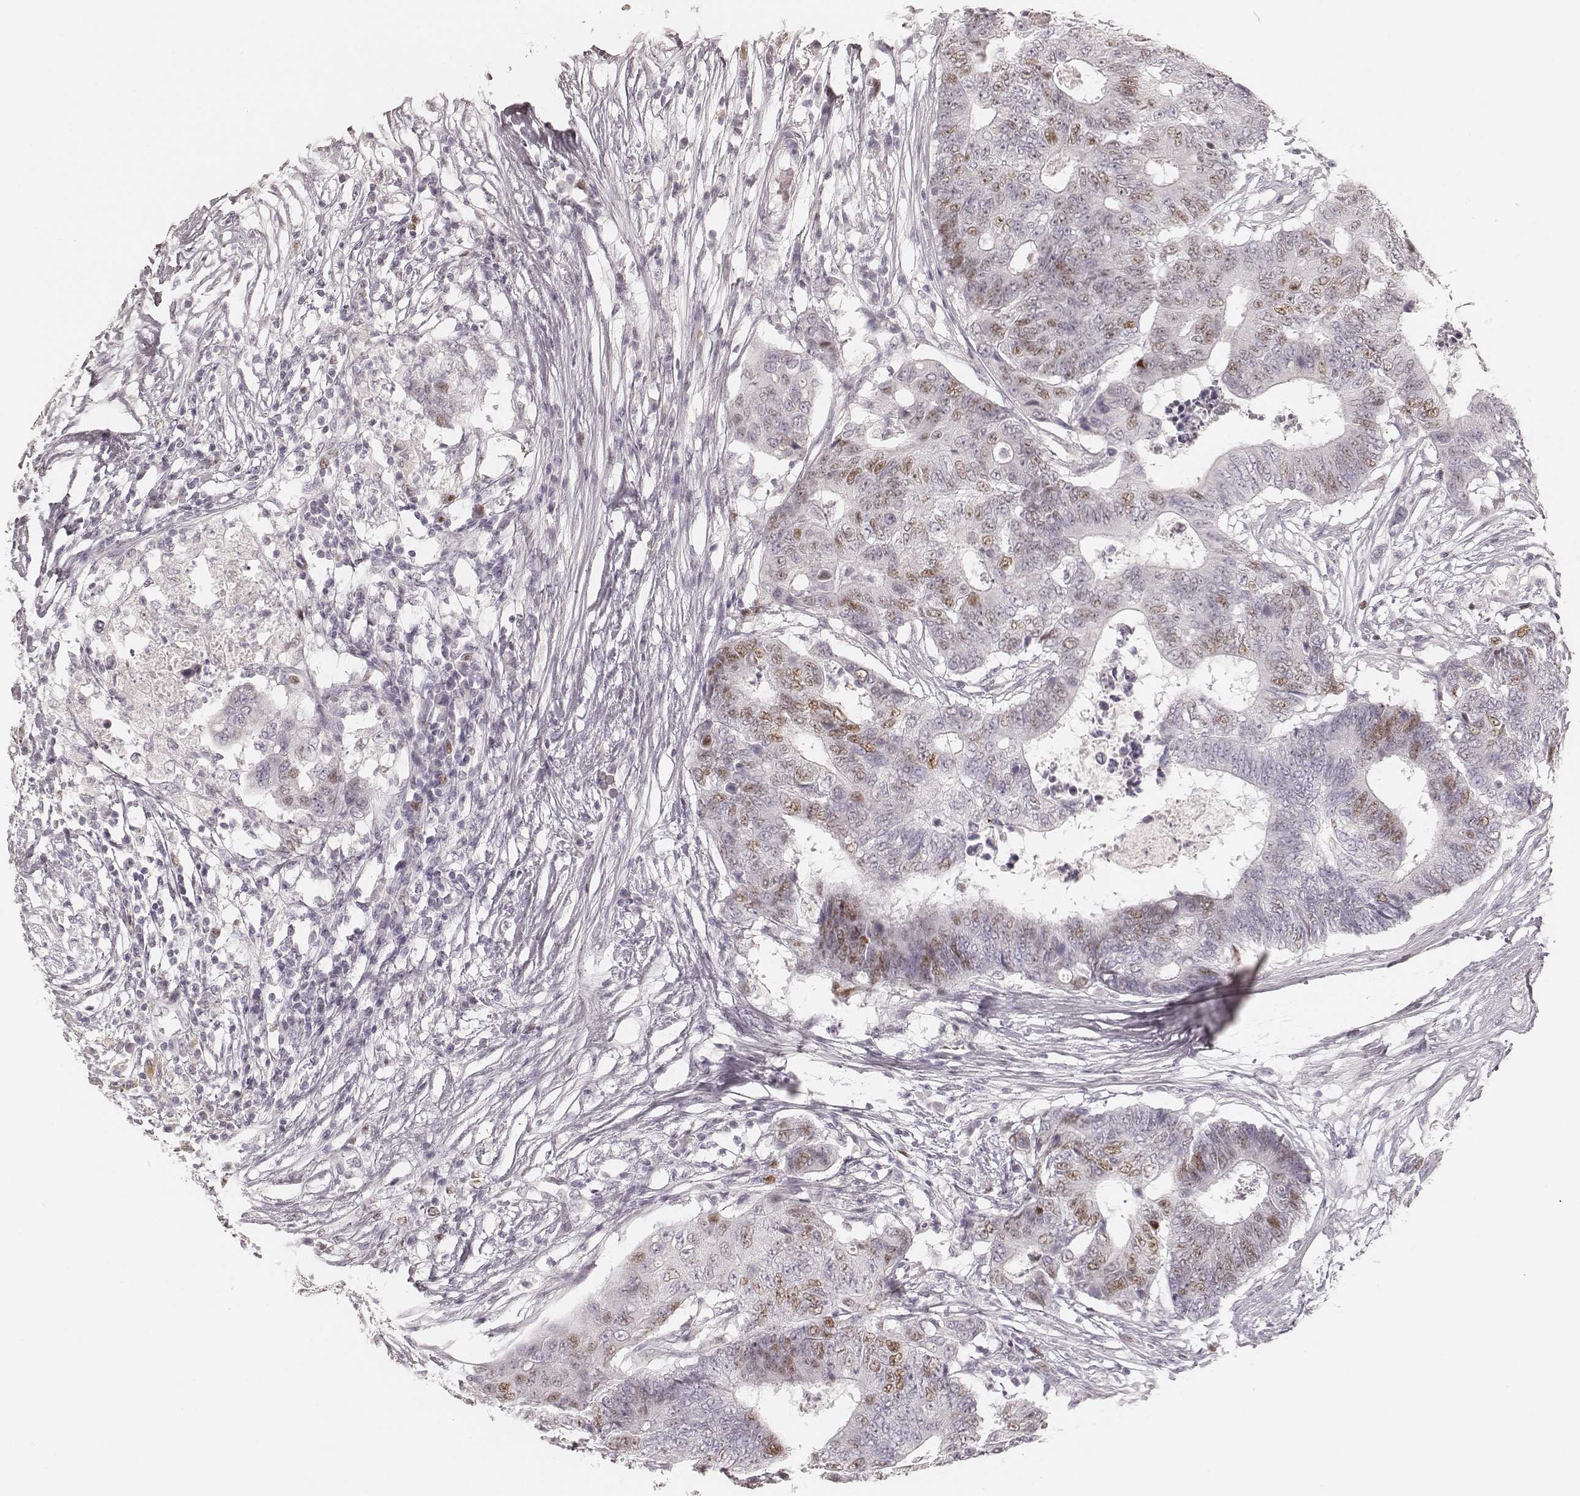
{"staining": {"intensity": "weak", "quantity": "25%-75%", "location": "nuclear"}, "tissue": "colorectal cancer", "cell_type": "Tumor cells", "image_type": "cancer", "snomed": [{"axis": "morphology", "description": "Adenocarcinoma, NOS"}, {"axis": "topography", "description": "Colon"}], "caption": "Adenocarcinoma (colorectal) stained for a protein (brown) demonstrates weak nuclear positive staining in about 25%-75% of tumor cells.", "gene": "TEX37", "patient": {"sex": "female", "age": 48}}